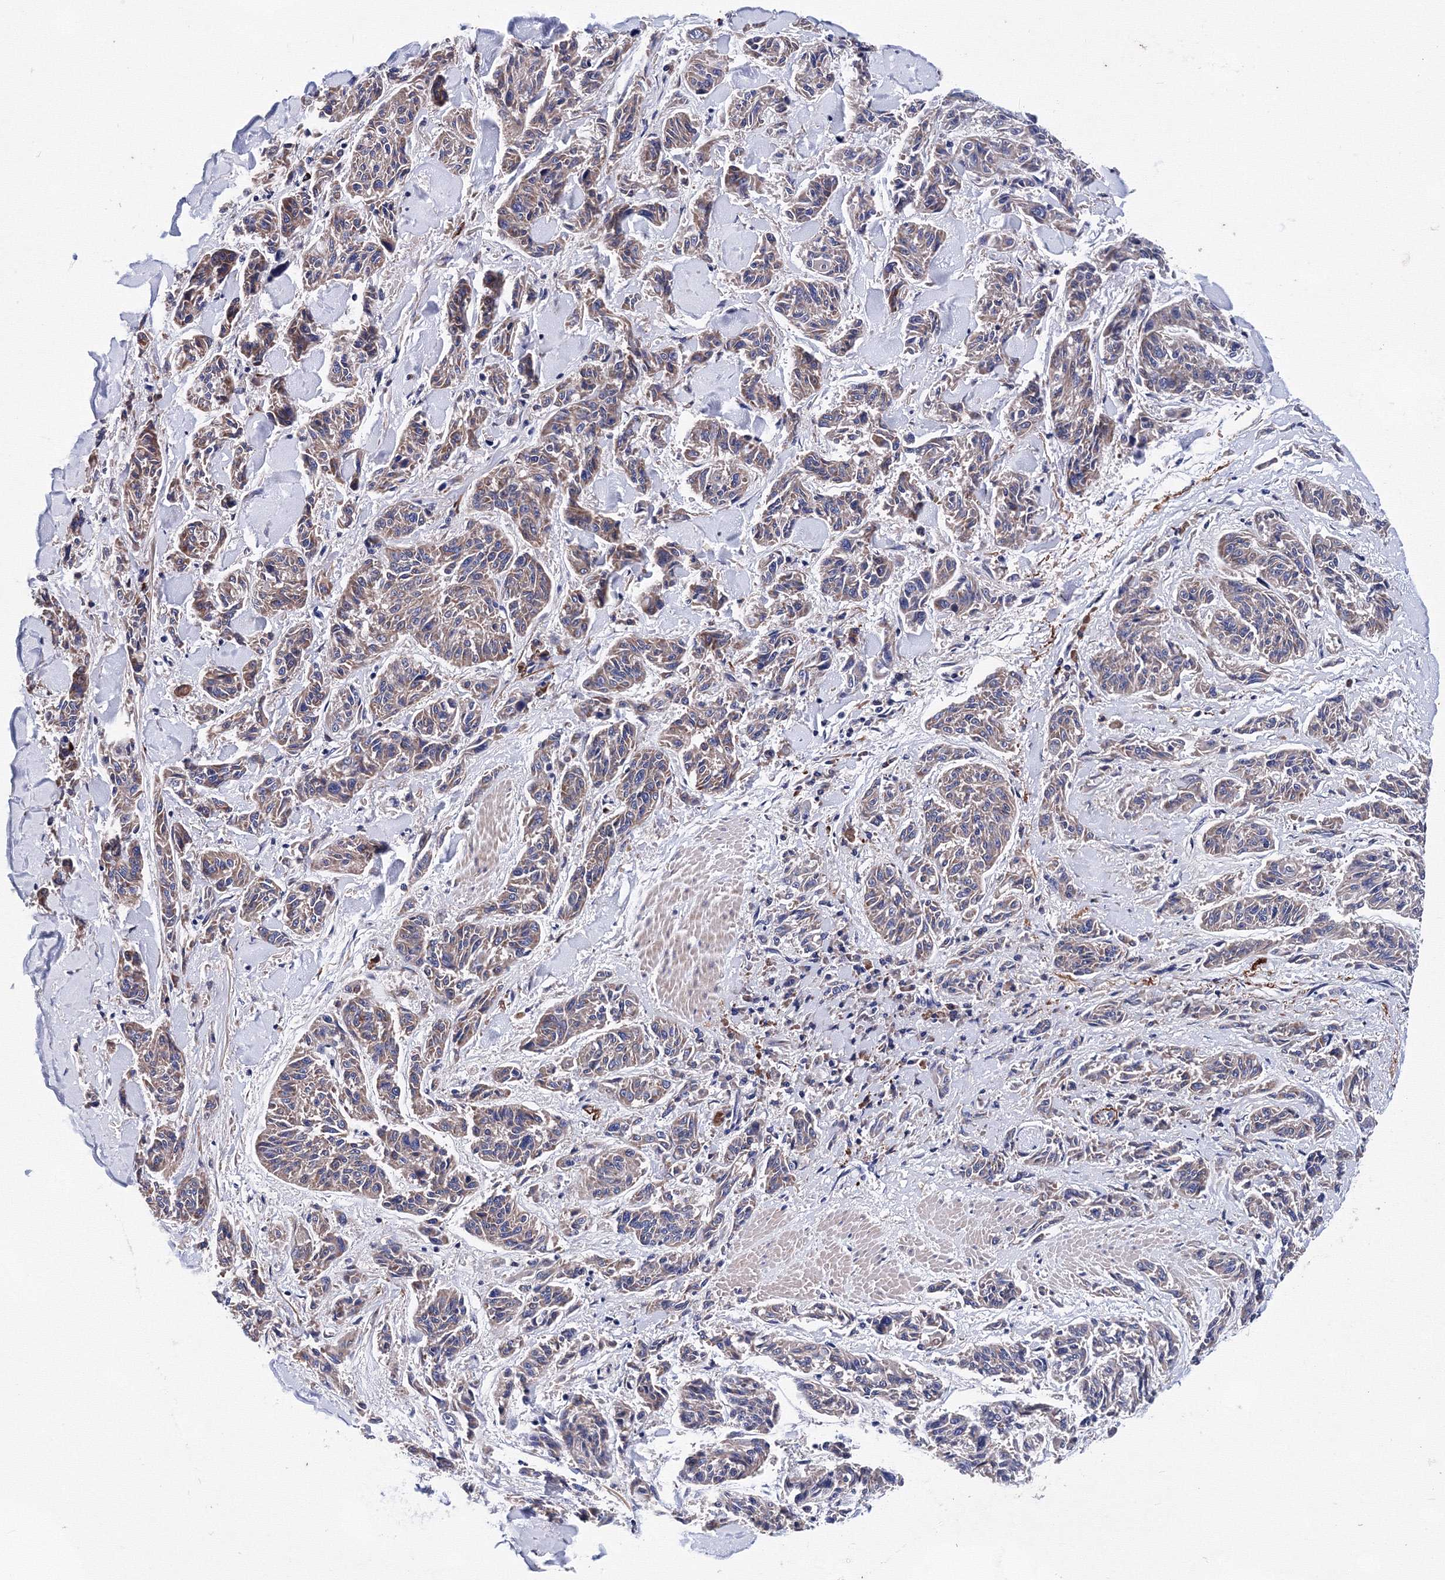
{"staining": {"intensity": "weak", "quantity": "25%-75%", "location": "cytoplasmic/membranous"}, "tissue": "melanoma", "cell_type": "Tumor cells", "image_type": "cancer", "snomed": [{"axis": "morphology", "description": "Malignant melanoma, NOS"}, {"axis": "topography", "description": "Skin"}], "caption": "The immunohistochemical stain labels weak cytoplasmic/membranous positivity in tumor cells of melanoma tissue.", "gene": "TRPM2", "patient": {"sex": "male", "age": 53}}